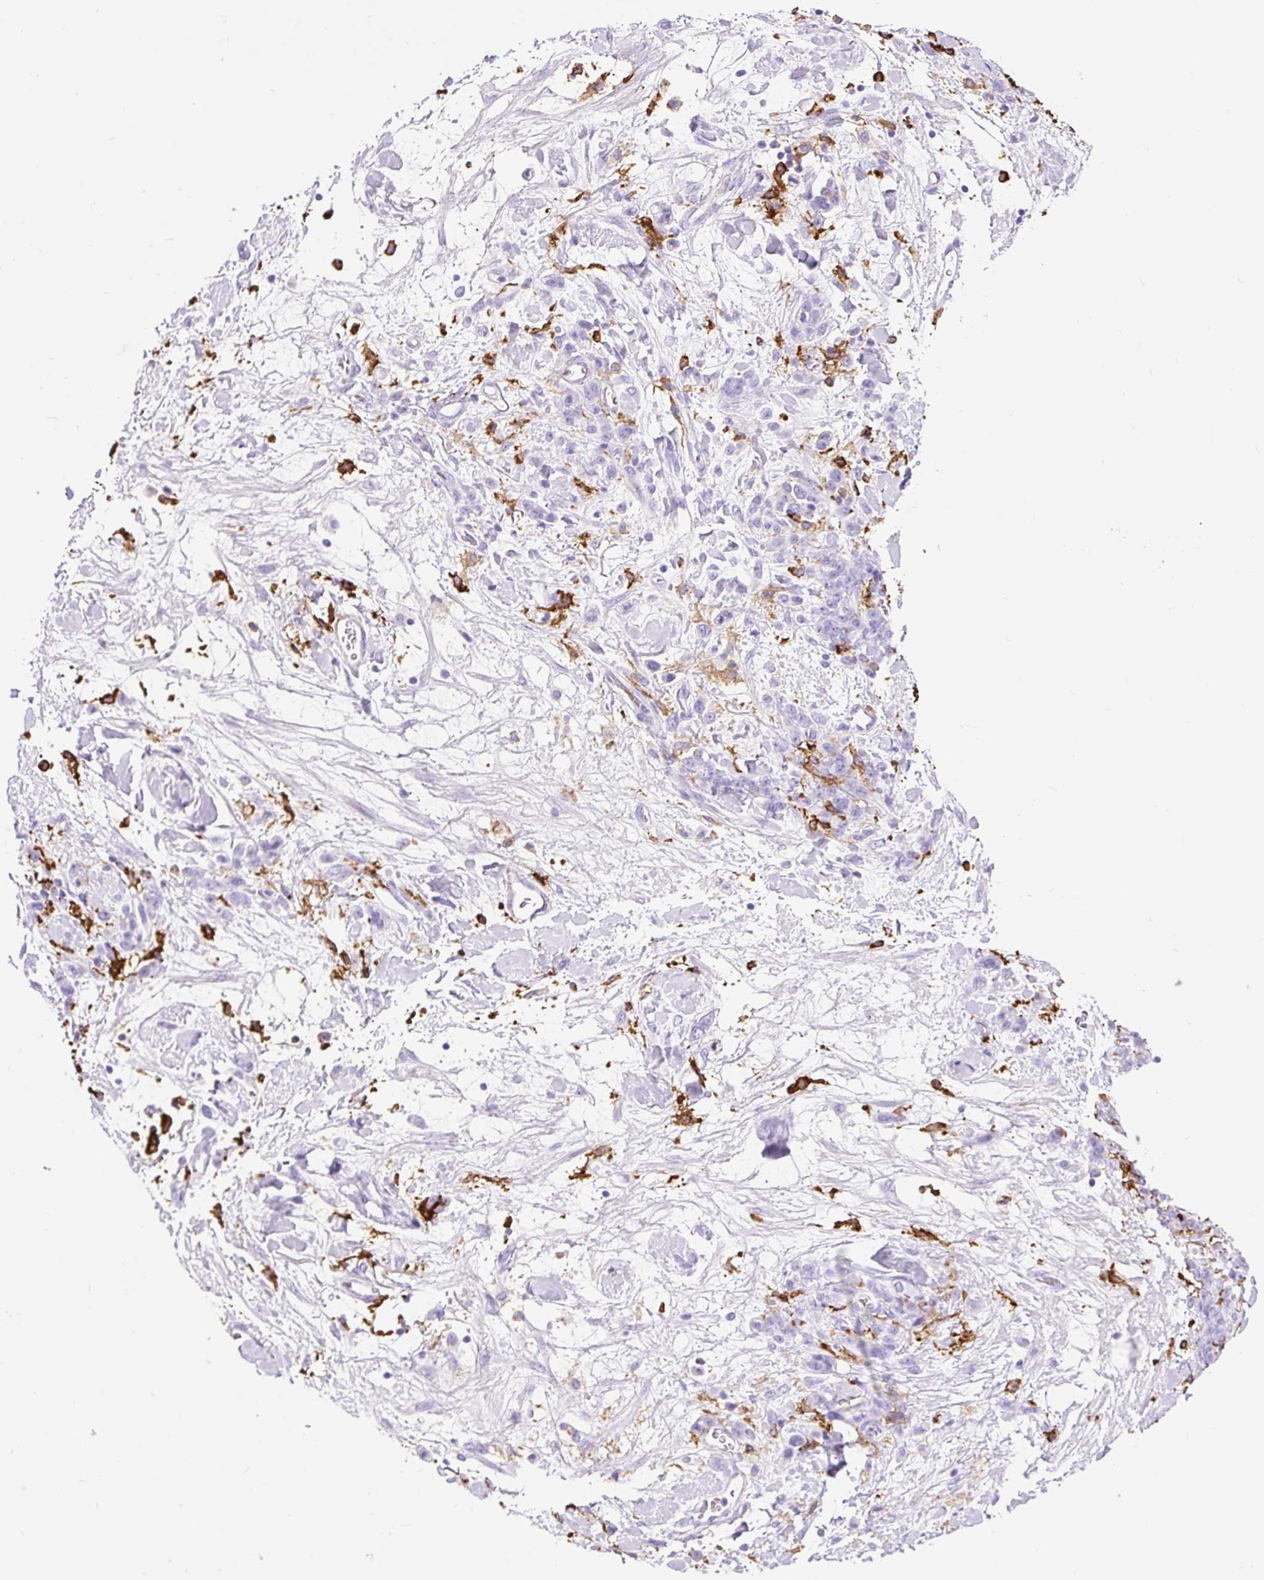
{"staining": {"intensity": "negative", "quantity": "none", "location": "none"}, "tissue": "stomach cancer", "cell_type": "Tumor cells", "image_type": "cancer", "snomed": [{"axis": "morphology", "description": "Normal tissue, NOS"}, {"axis": "morphology", "description": "Adenocarcinoma, NOS"}, {"axis": "topography", "description": "Stomach"}], "caption": "This is an immunohistochemistry (IHC) photomicrograph of adenocarcinoma (stomach). There is no staining in tumor cells.", "gene": "HLA-DRA", "patient": {"sex": "male", "age": 82}}